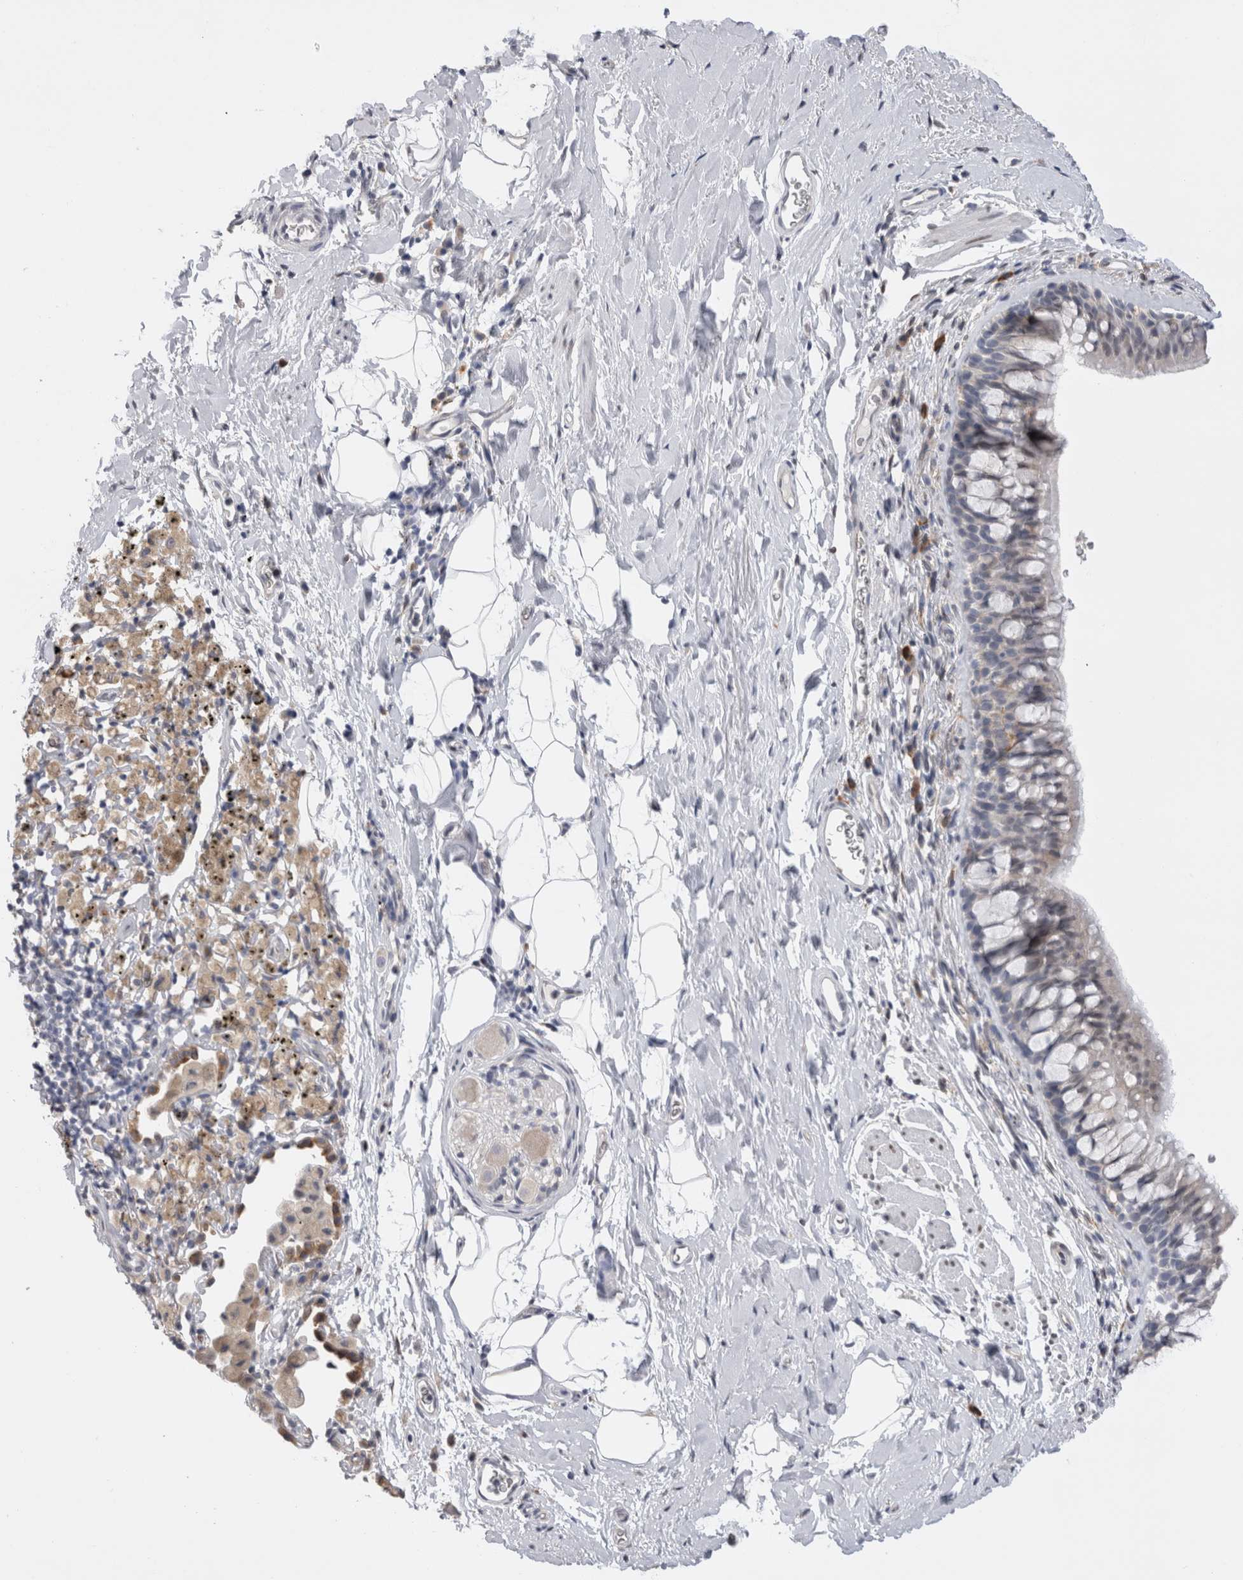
{"staining": {"intensity": "negative", "quantity": "none", "location": "none"}, "tissue": "bronchus", "cell_type": "Respiratory epithelial cells", "image_type": "normal", "snomed": [{"axis": "morphology", "description": "Normal tissue, NOS"}, {"axis": "topography", "description": "Cartilage tissue"}, {"axis": "topography", "description": "Bronchus"}], "caption": "The immunohistochemistry image has no significant expression in respiratory epithelial cells of bronchus. The staining is performed using DAB (3,3'-diaminobenzidine) brown chromogen with nuclei counter-stained in using hematoxylin.", "gene": "VCPIP1", "patient": {"sex": "female", "age": 53}}